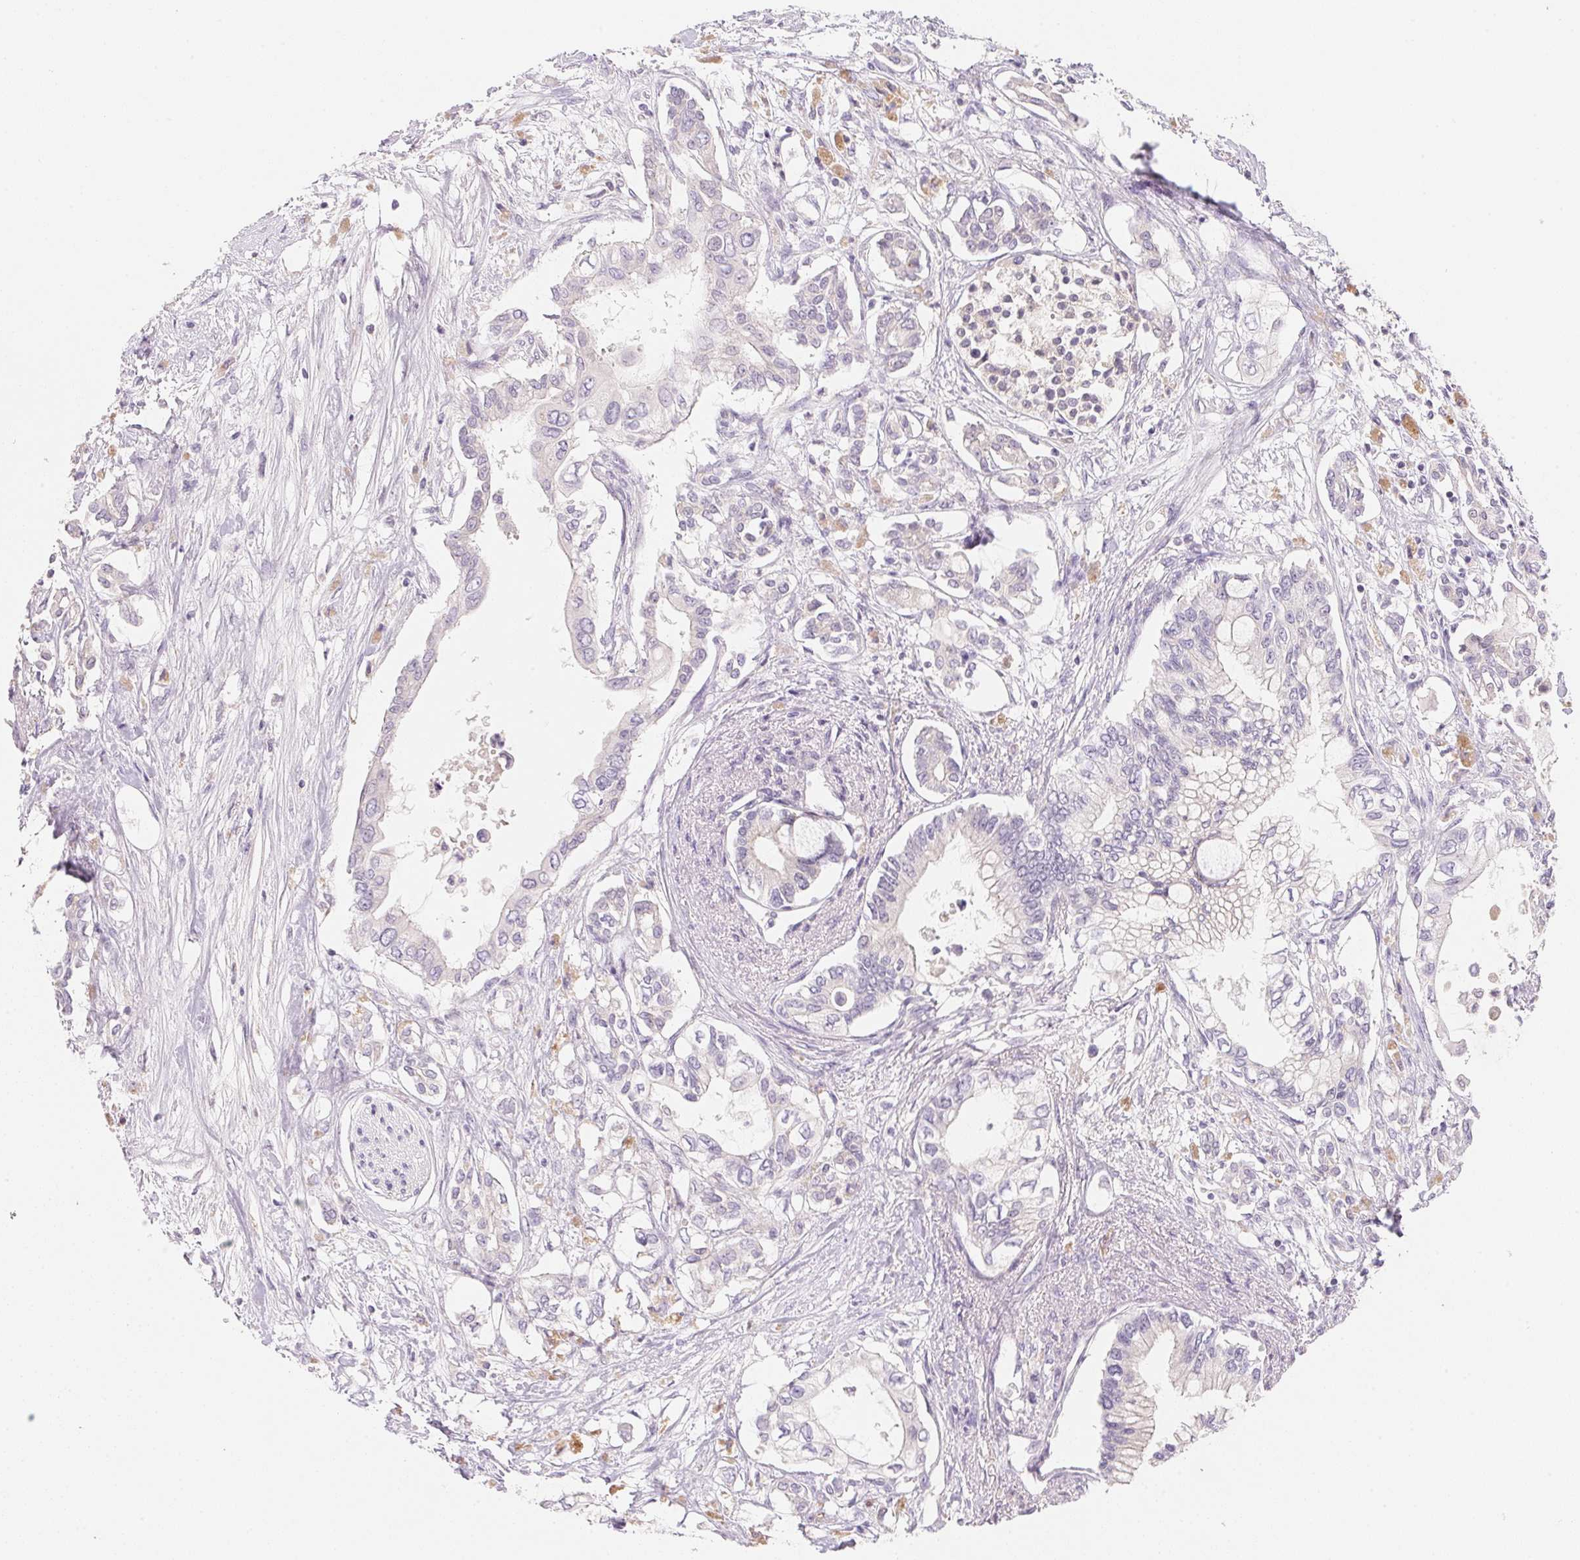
{"staining": {"intensity": "negative", "quantity": "none", "location": "none"}, "tissue": "pancreatic cancer", "cell_type": "Tumor cells", "image_type": "cancer", "snomed": [{"axis": "morphology", "description": "Adenocarcinoma, NOS"}, {"axis": "topography", "description": "Pancreas"}], "caption": "High magnification brightfield microscopy of adenocarcinoma (pancreatic) stained with DAB (brown) and counterstained with hematoxylin (blue): tumor cells show no significant expression.", "gene": "MCOLN3", "patient": {"sex": "female", "age": 63}}